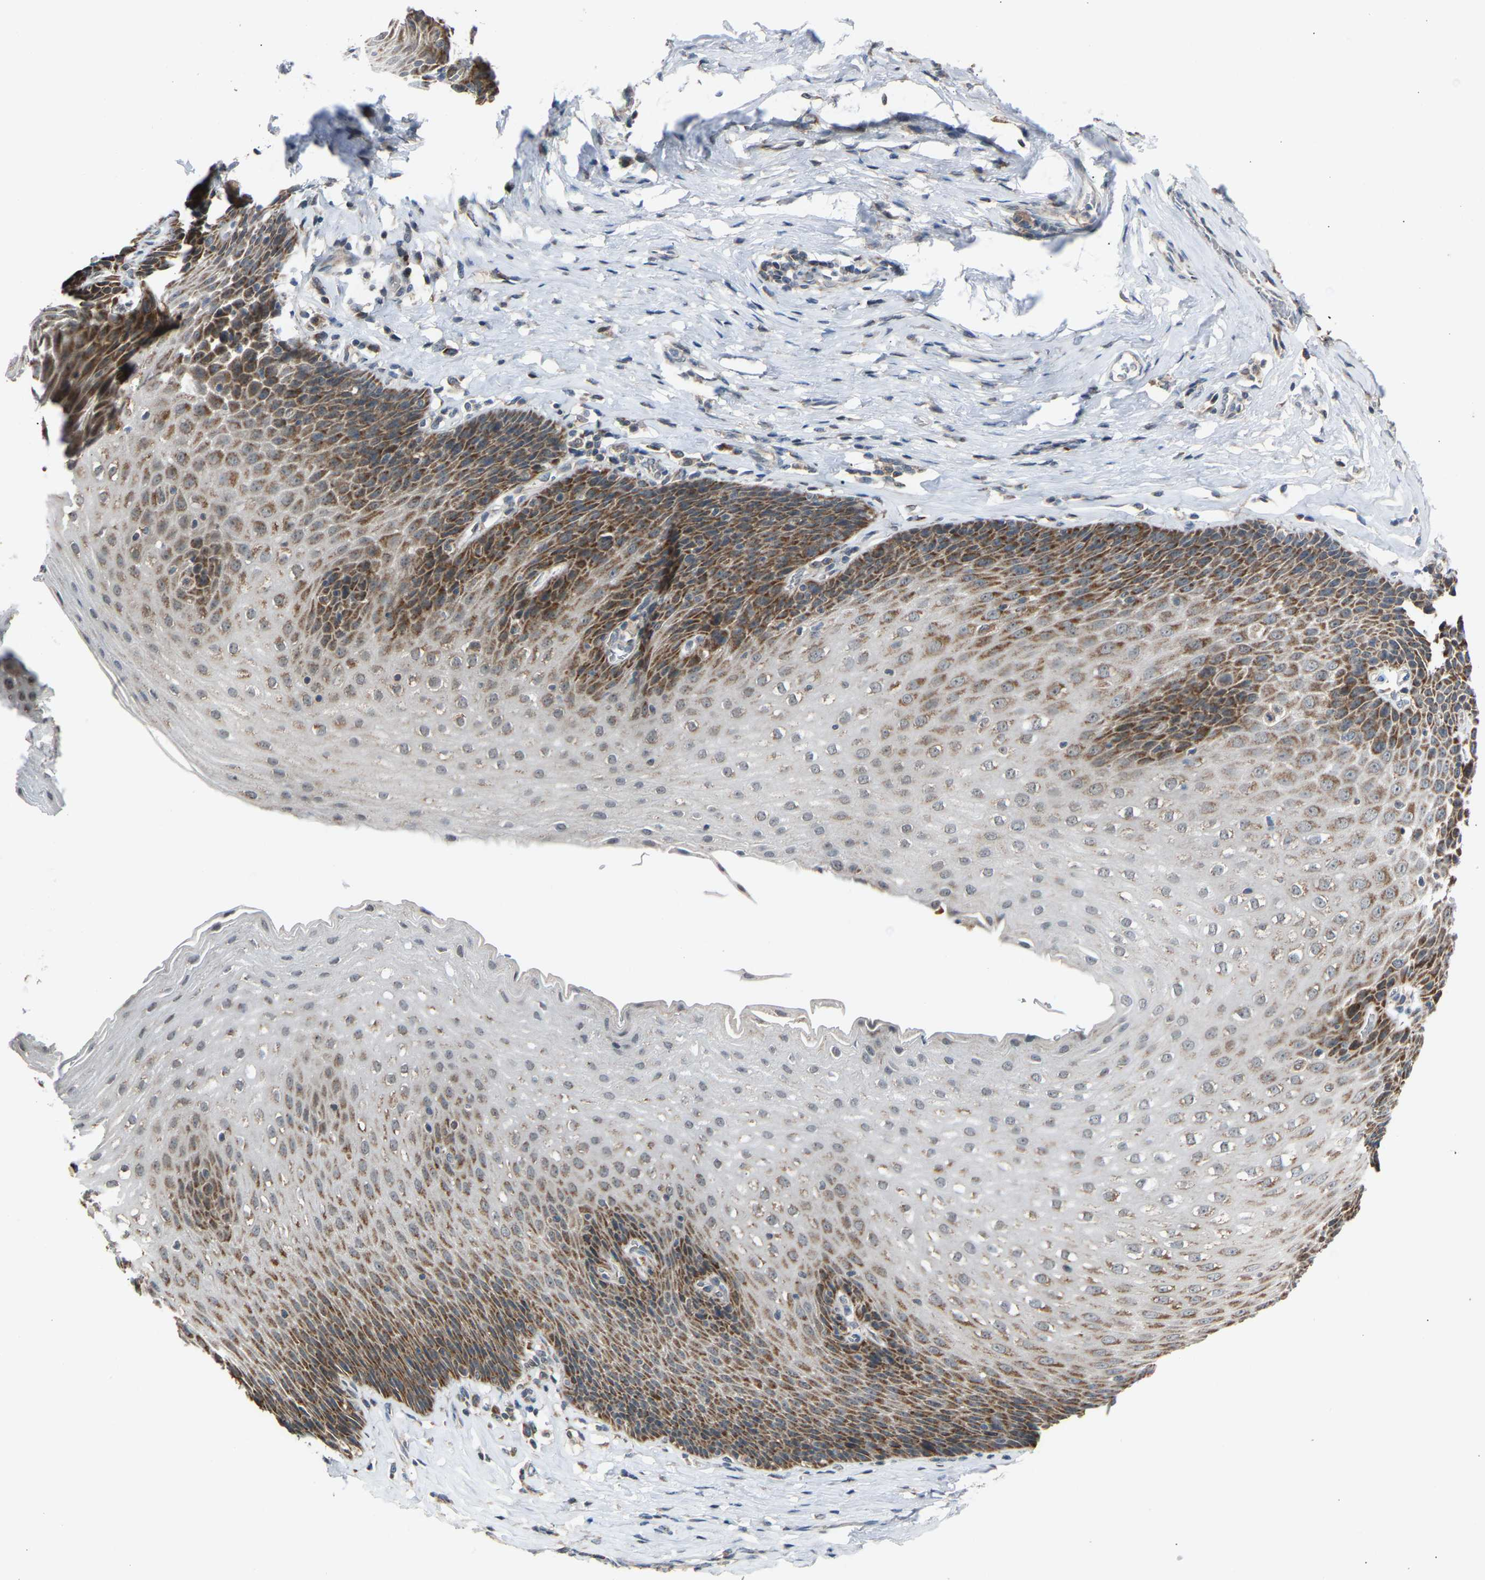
{"staining": {"intensity": "moderate", "quantity": "25%-75%", "location": "cytoplasmic/membranous"}, "tissue": "esophagus", "cell_type": "Squamous epithelial cells", "image_type": "normal", "snomed": [{"axis": "morphology", "description": "Normal tissue, NOS"}, {"axis": "topography", "description": "Esophagus"}], "caption": "The image demonstrates staining of unremarkable esophagus, revealing moderate cytoplasmic/membranous protein expression (brown color) within squamous epithelial cells.", "gene": "SLIRP", "patient": {"sex": "female", "age": 61}}